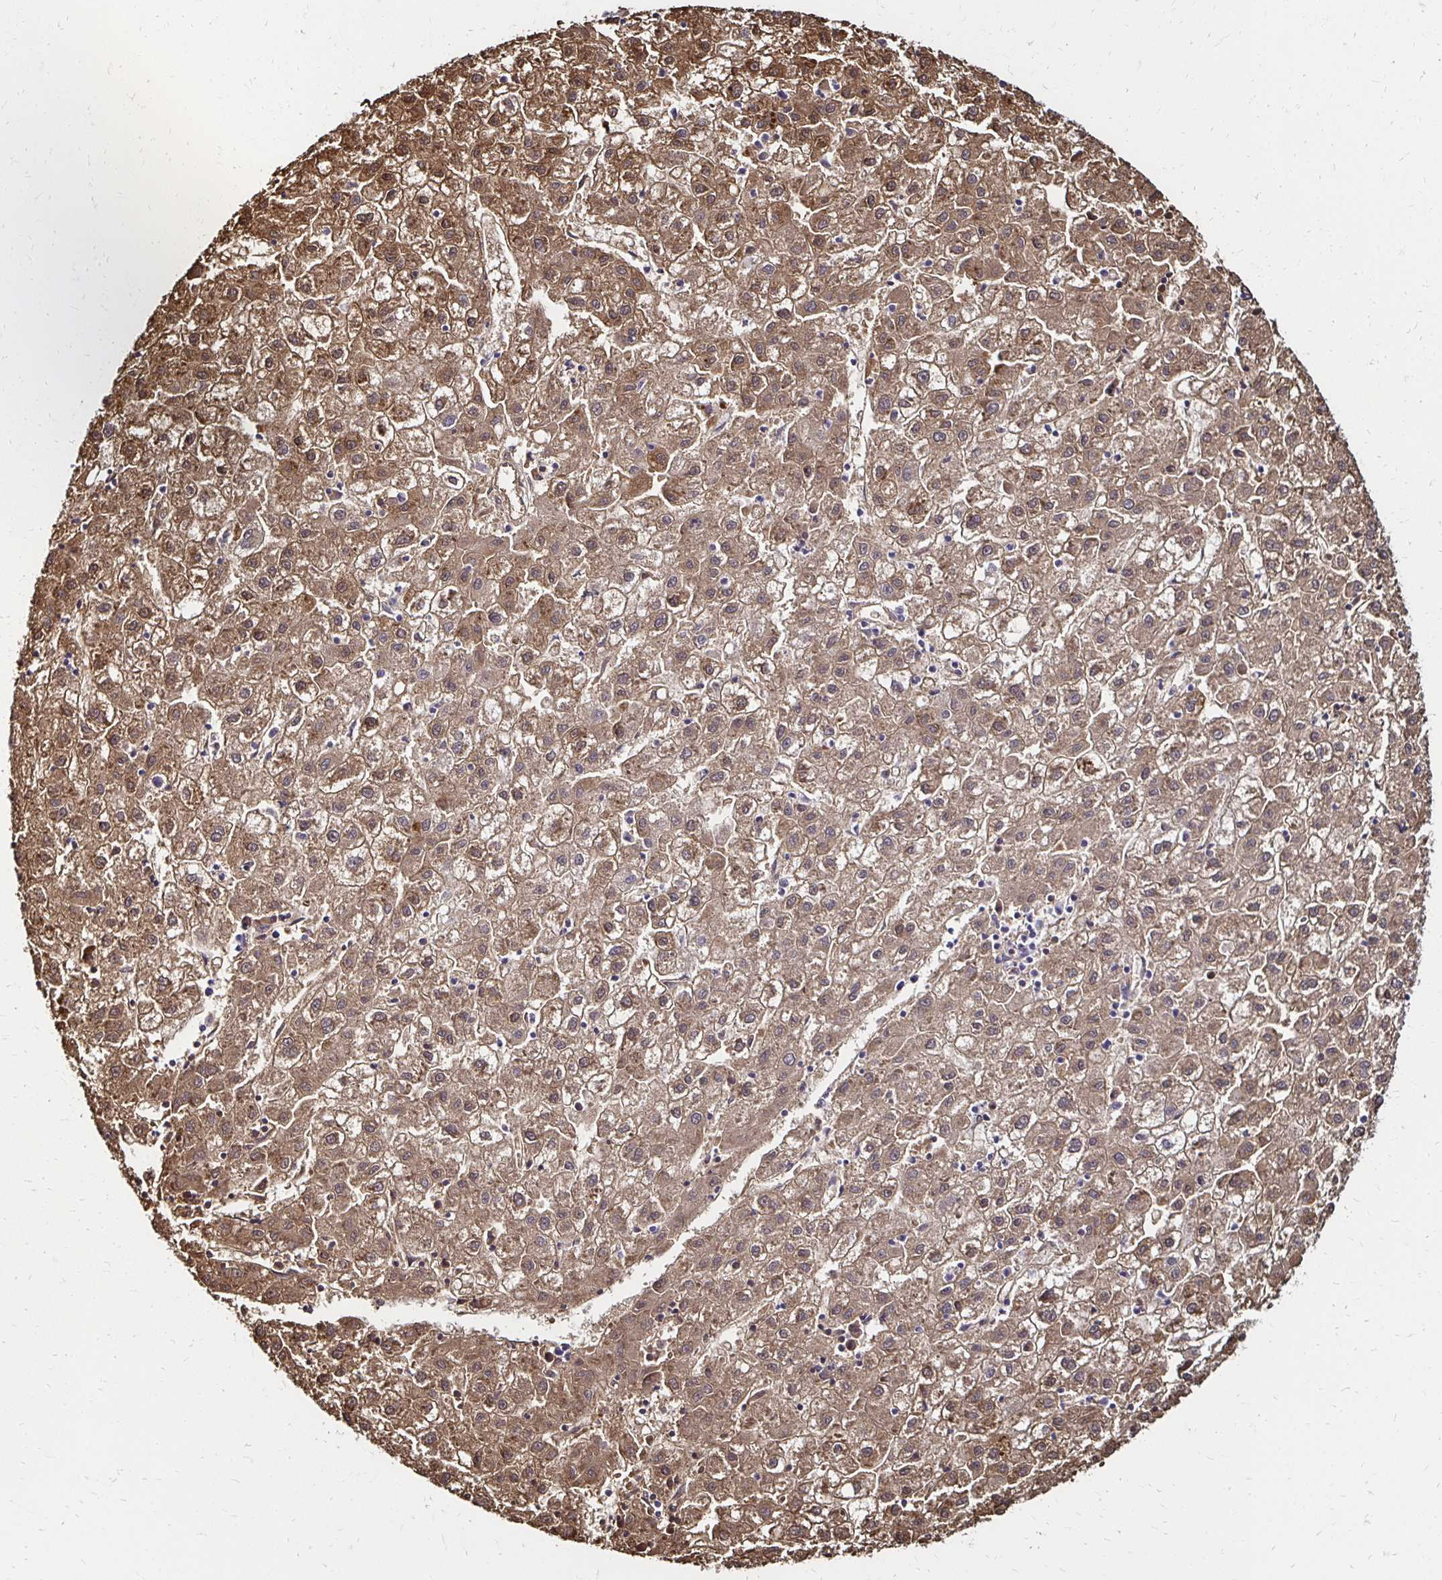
{"staining": {"intensity": "moderate", "quantity": ">75%", "location": "cytoplasmic/membranous,nuclear"}, "tissue": "liver cancer", "cell_type": "Tumor cells", "image_type": "cancer", "snomed": [{"axis": "morphology", "description": "Carcinoma, Hepatocellular, NOS"}, {"axis": "topography", "description": "Liver"}], "caption": "The immunohistochemical stain highlights moderate cytoplasmic/membranous and nuclear expression in tumor cells of liver hepatocellular carcinoma tissue.", "gene": "TXN", "patient": {"sex": "male", "age": 72}}